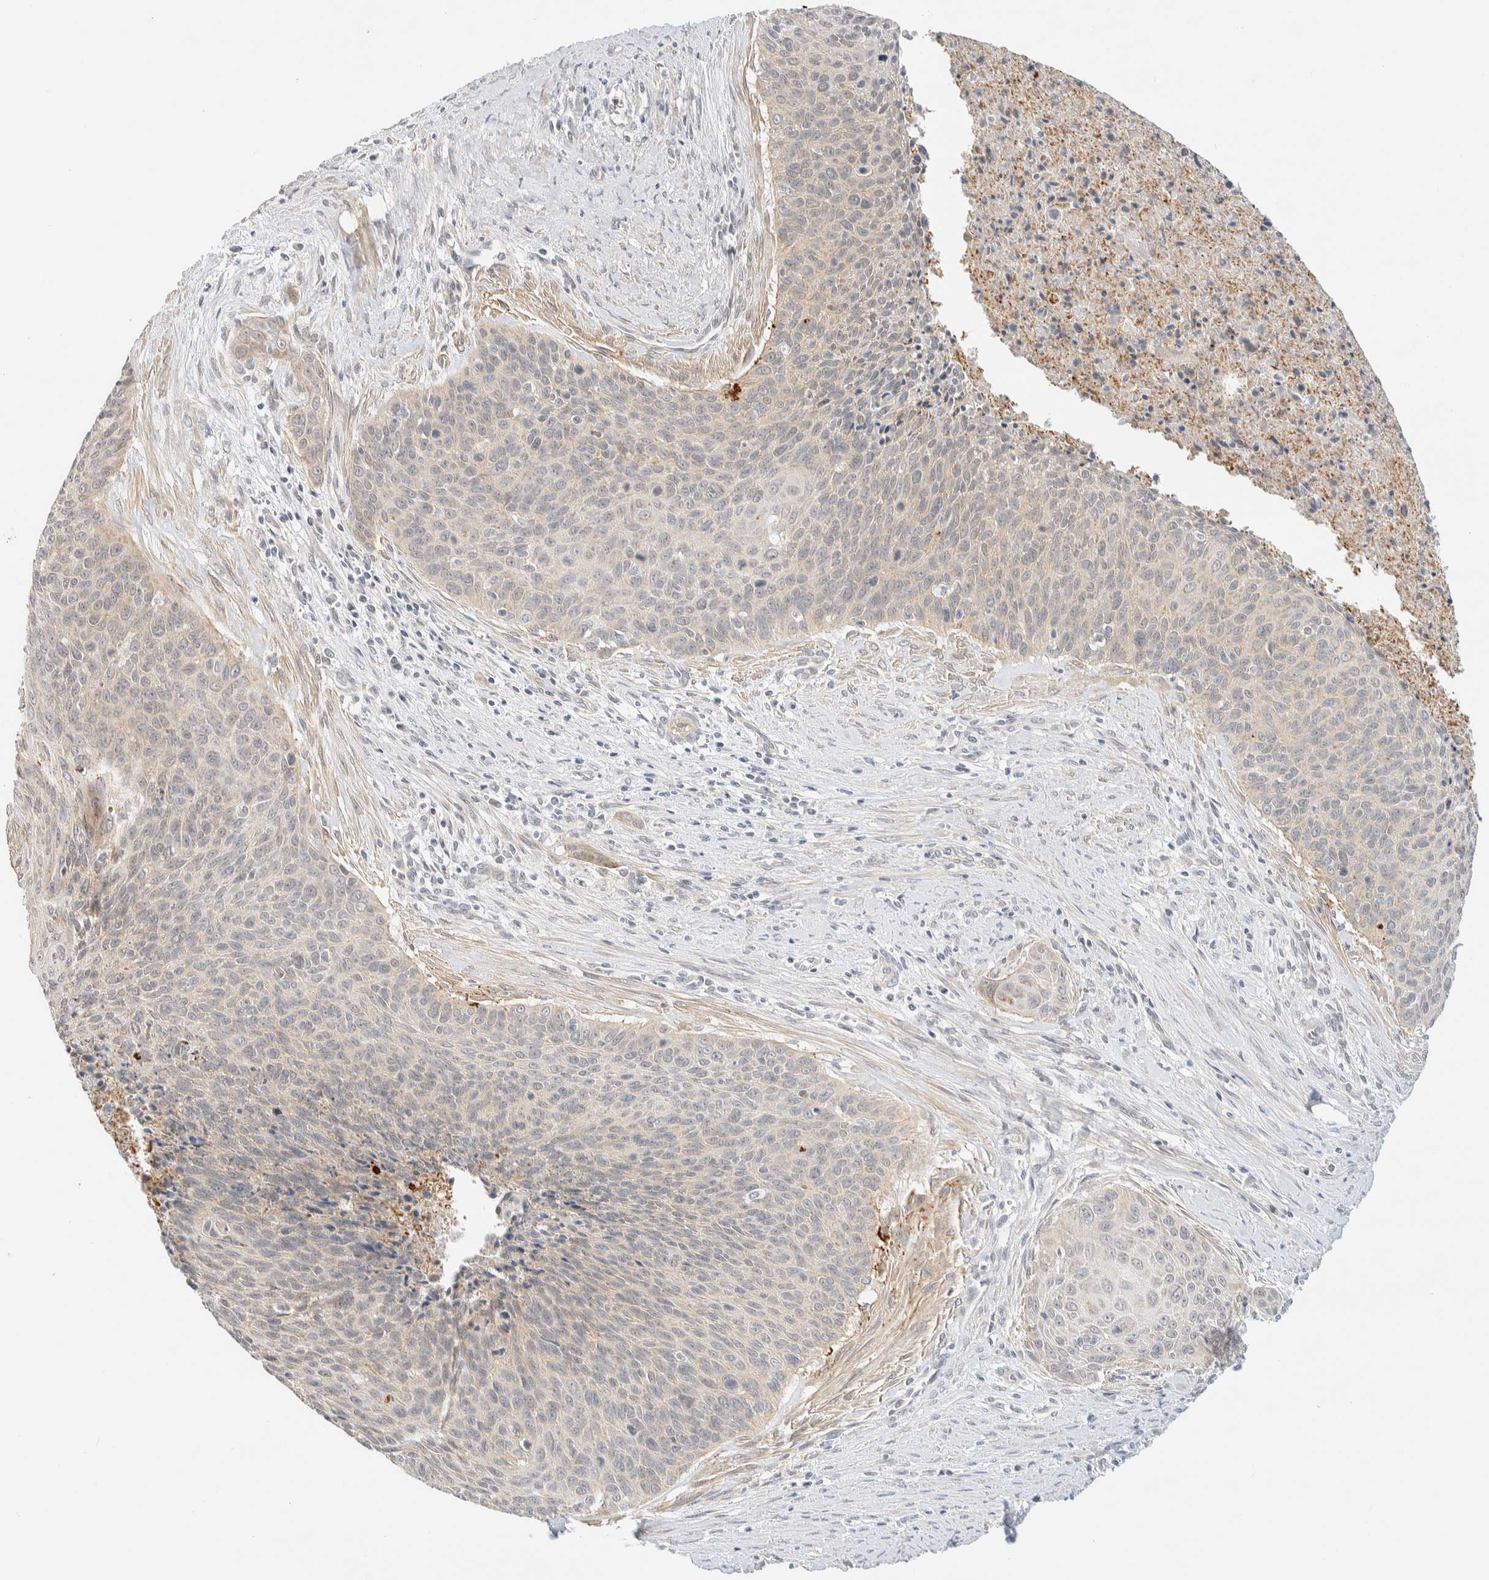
{"staining": {"intensity": "weak", "quantity": "<25%", "location": "cytoplasmic/membranous"}, "tissue": "cervical cancer", "cell_type": "Tumor cells", "image_type": "cancer", "snomed": [{"axis": "morphology", "description": "Squamous cell carcinoma, NOS"}, {"axis": "topography", "description": "Cervix"}], "caption": "IHC of human squamous cell carcinoma (cervical) demonstrates no expression in tumor cells.", "gene": "TNK1", "patient": {"sex": "female", "age": 55}}